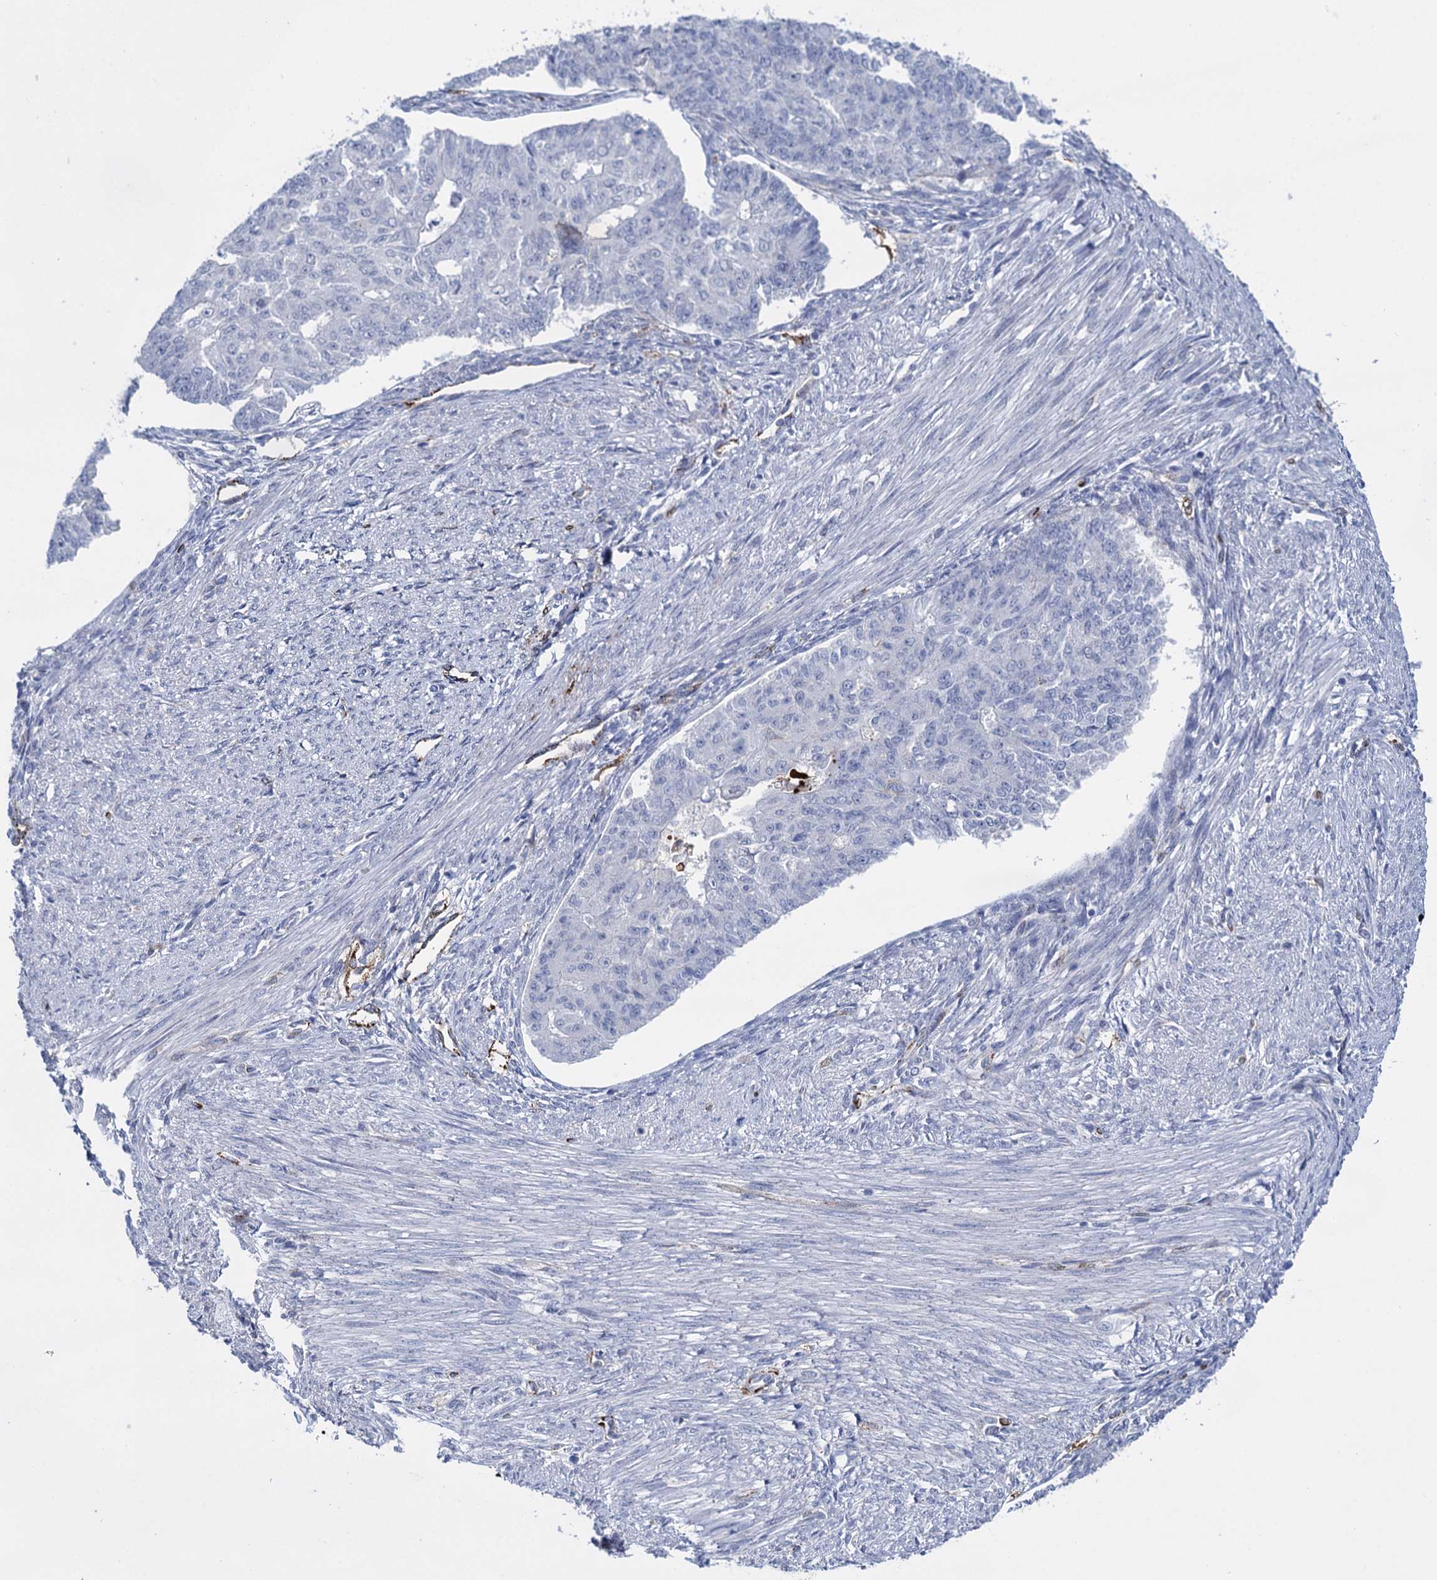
{"staining": {"intensity": "moderate", "quantity": "<25%", "location": "cytoplasmic/membranous"}, "tissue": "endometrial cancer", "cell_type": "Tumor cells", "image_type": "cancer", "snomed": [{"axis": "morphology", "description": "Adenocarcinoma, NOS"}, {"axis": "topography", "description": "Endometrium"}], "caption": "Immunohistochemistry (IHC) photomicrograph of neoplastic tissue: human endometrial adenocarcinoma stained using IHC exhibits low levels of moderate protein expression localized specifically in the cytoplasmic/membranous of tumor cells, appearing as a cytoplasmic/membranous brown color.", "gene": "SNCG", "patient": {"sex": "female", "age": 32}}